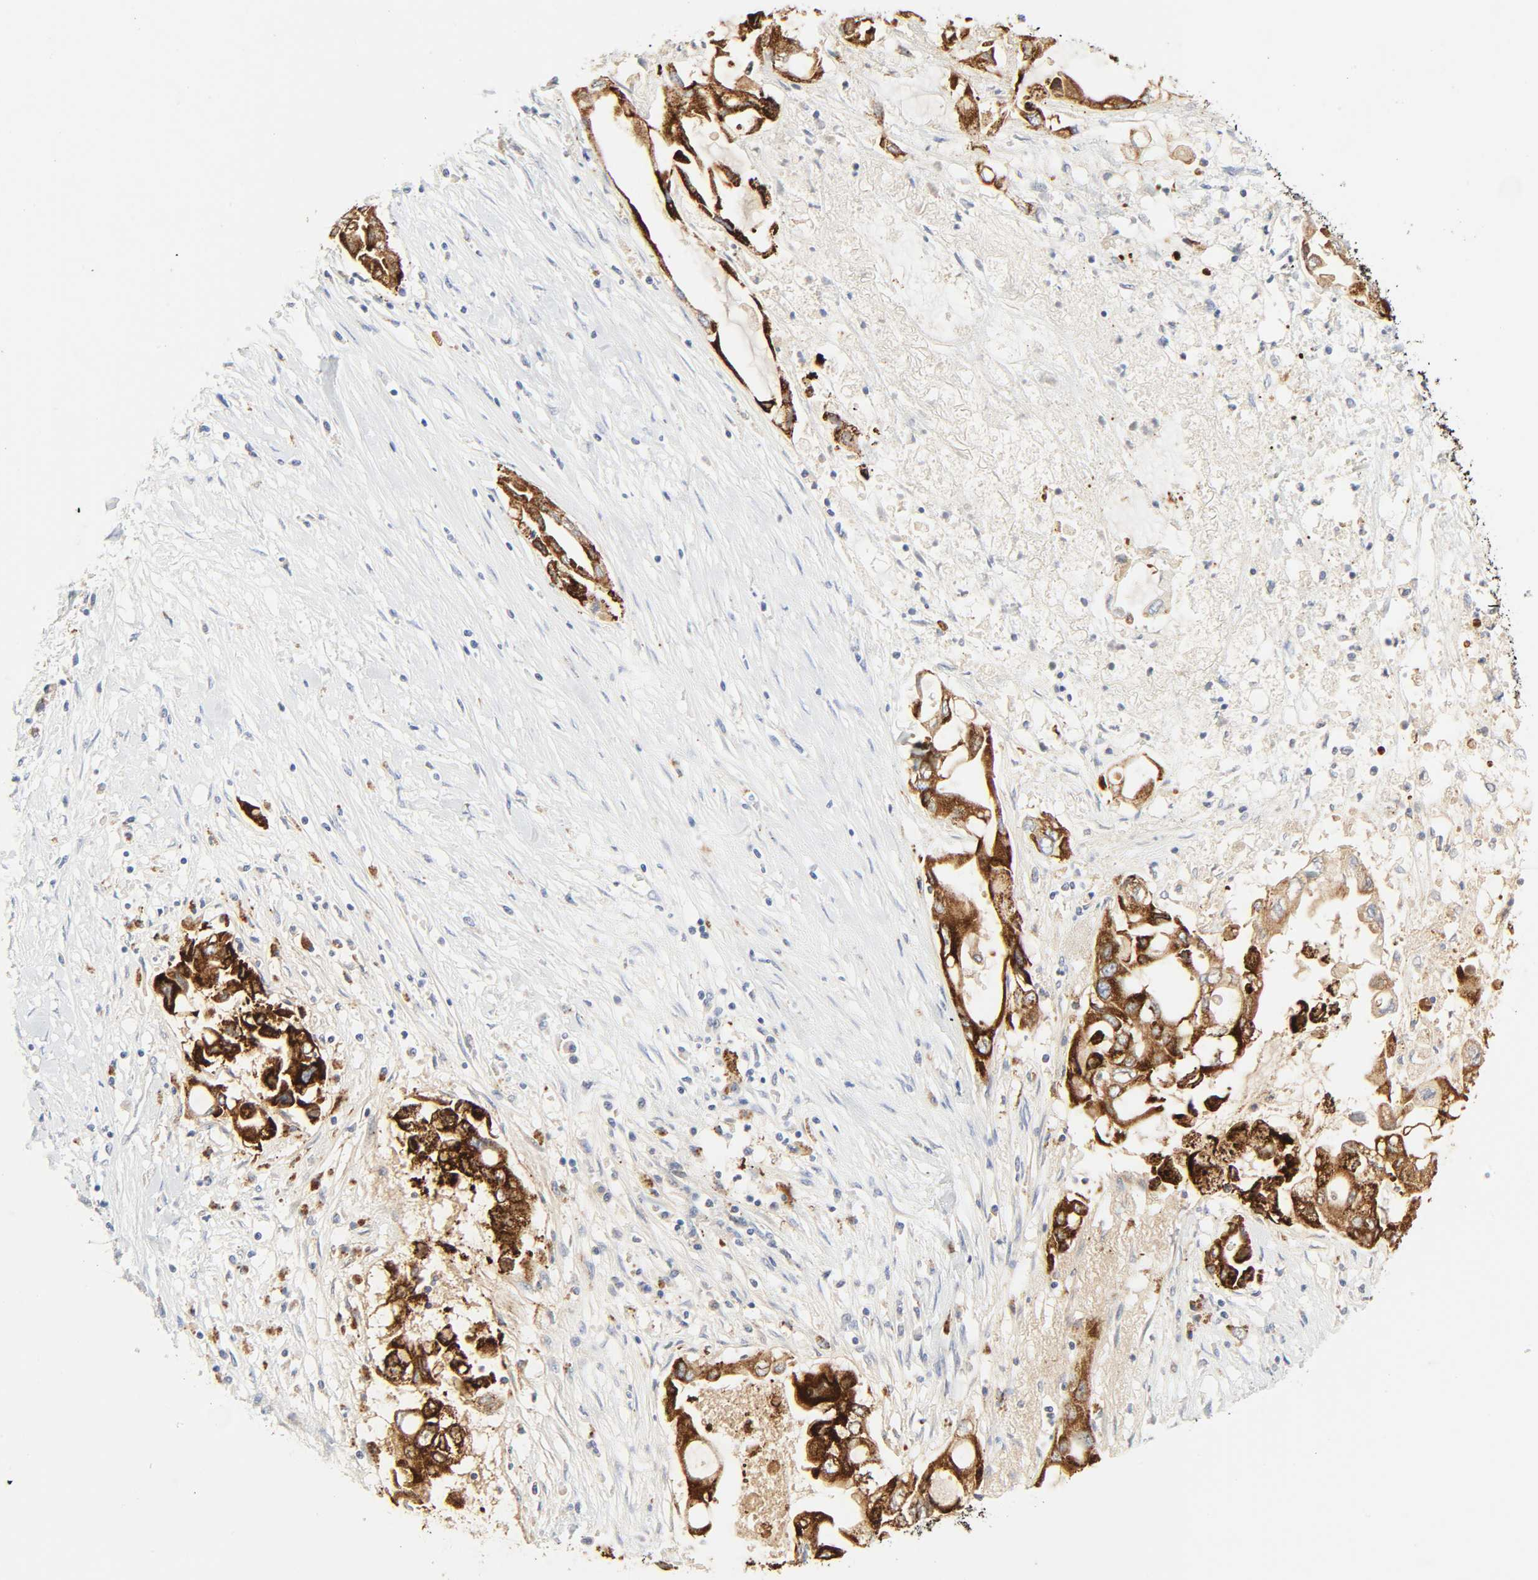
{"staining": {"intensity": "strong", "quantity": ">75%", "location": "cytoplasmic/membranous"}, "tissue": "pancreatic cancer", "cell_type": "Tumor cells", "image_type": "cancer", "snomed": [{"axis": "morphology", "description": "Adenocarcinoma, NOS"}, {"axis": "topography", "description": "Pancreas"}], "caption": "Pancreatic adenocarcinoma stained with immunohistochemistry (IHC) demonstrates strong cytoplasmic/membranous expression in approximately >75% of tumor cells.", "gene": "CAMK2A", "patient": {"sex": "female", "age": 57}}